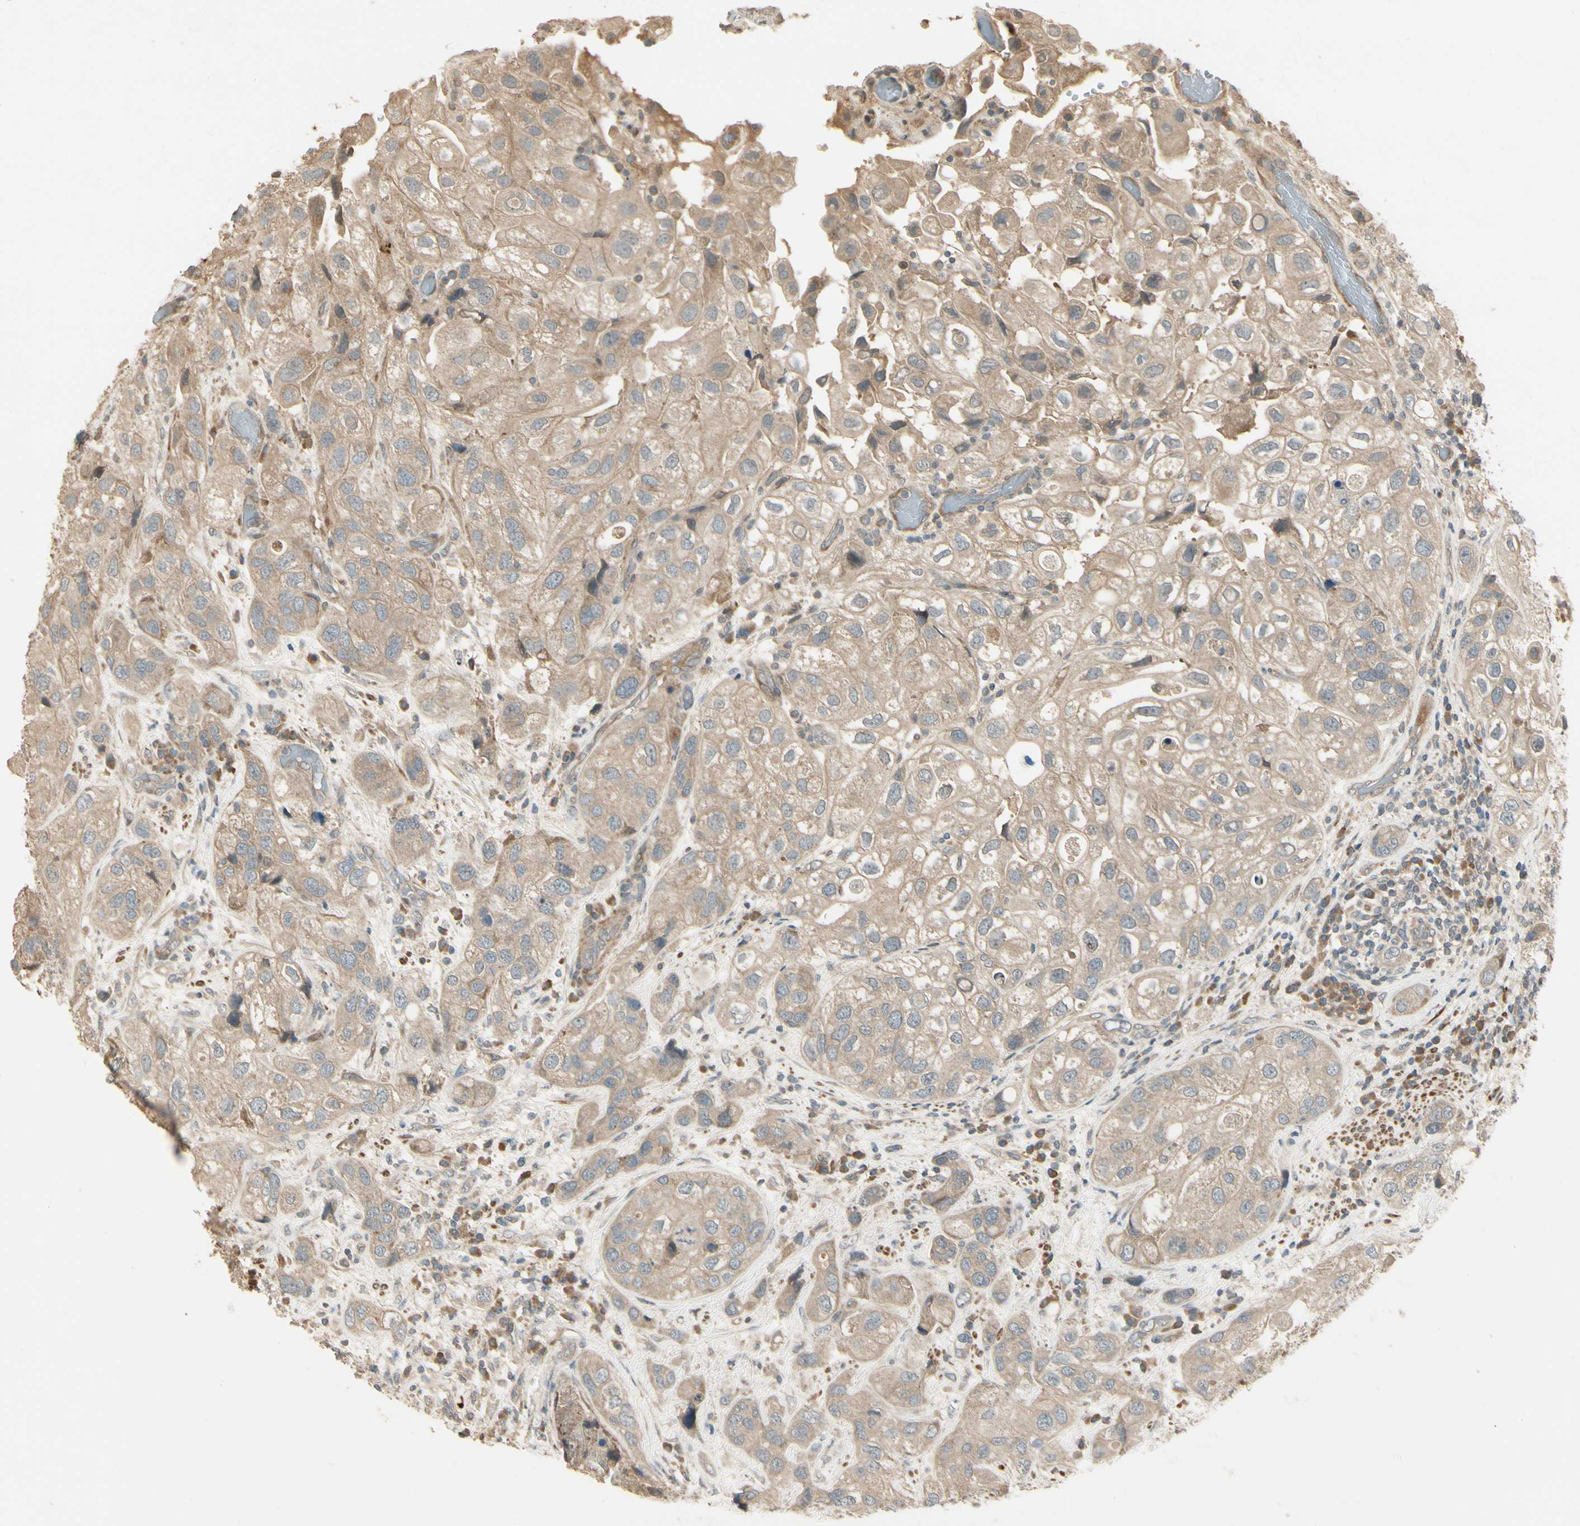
{"staining": {"intensity": "weak", "quantity": ">75%", "location": "cytoplasmic/membranous"}, "tissue": "urothelial cancer", "cell_type": "Tumor cells", "image_type": "cancer", "snomed": [{"axis": "morphology", "description": "Urothelial carcinoma, High grade"}, {"axis": "topography", "description": "Urinary bladder"}], "caption": "Human urothelial carcinoma (high-grade) stained with a brown dye demonstrates weak cytoplasmic/membranous positive positivity in about >75% of tumor cells.", "gene": "ACVR1", "patient": {"sex": "female", "age": 64}}